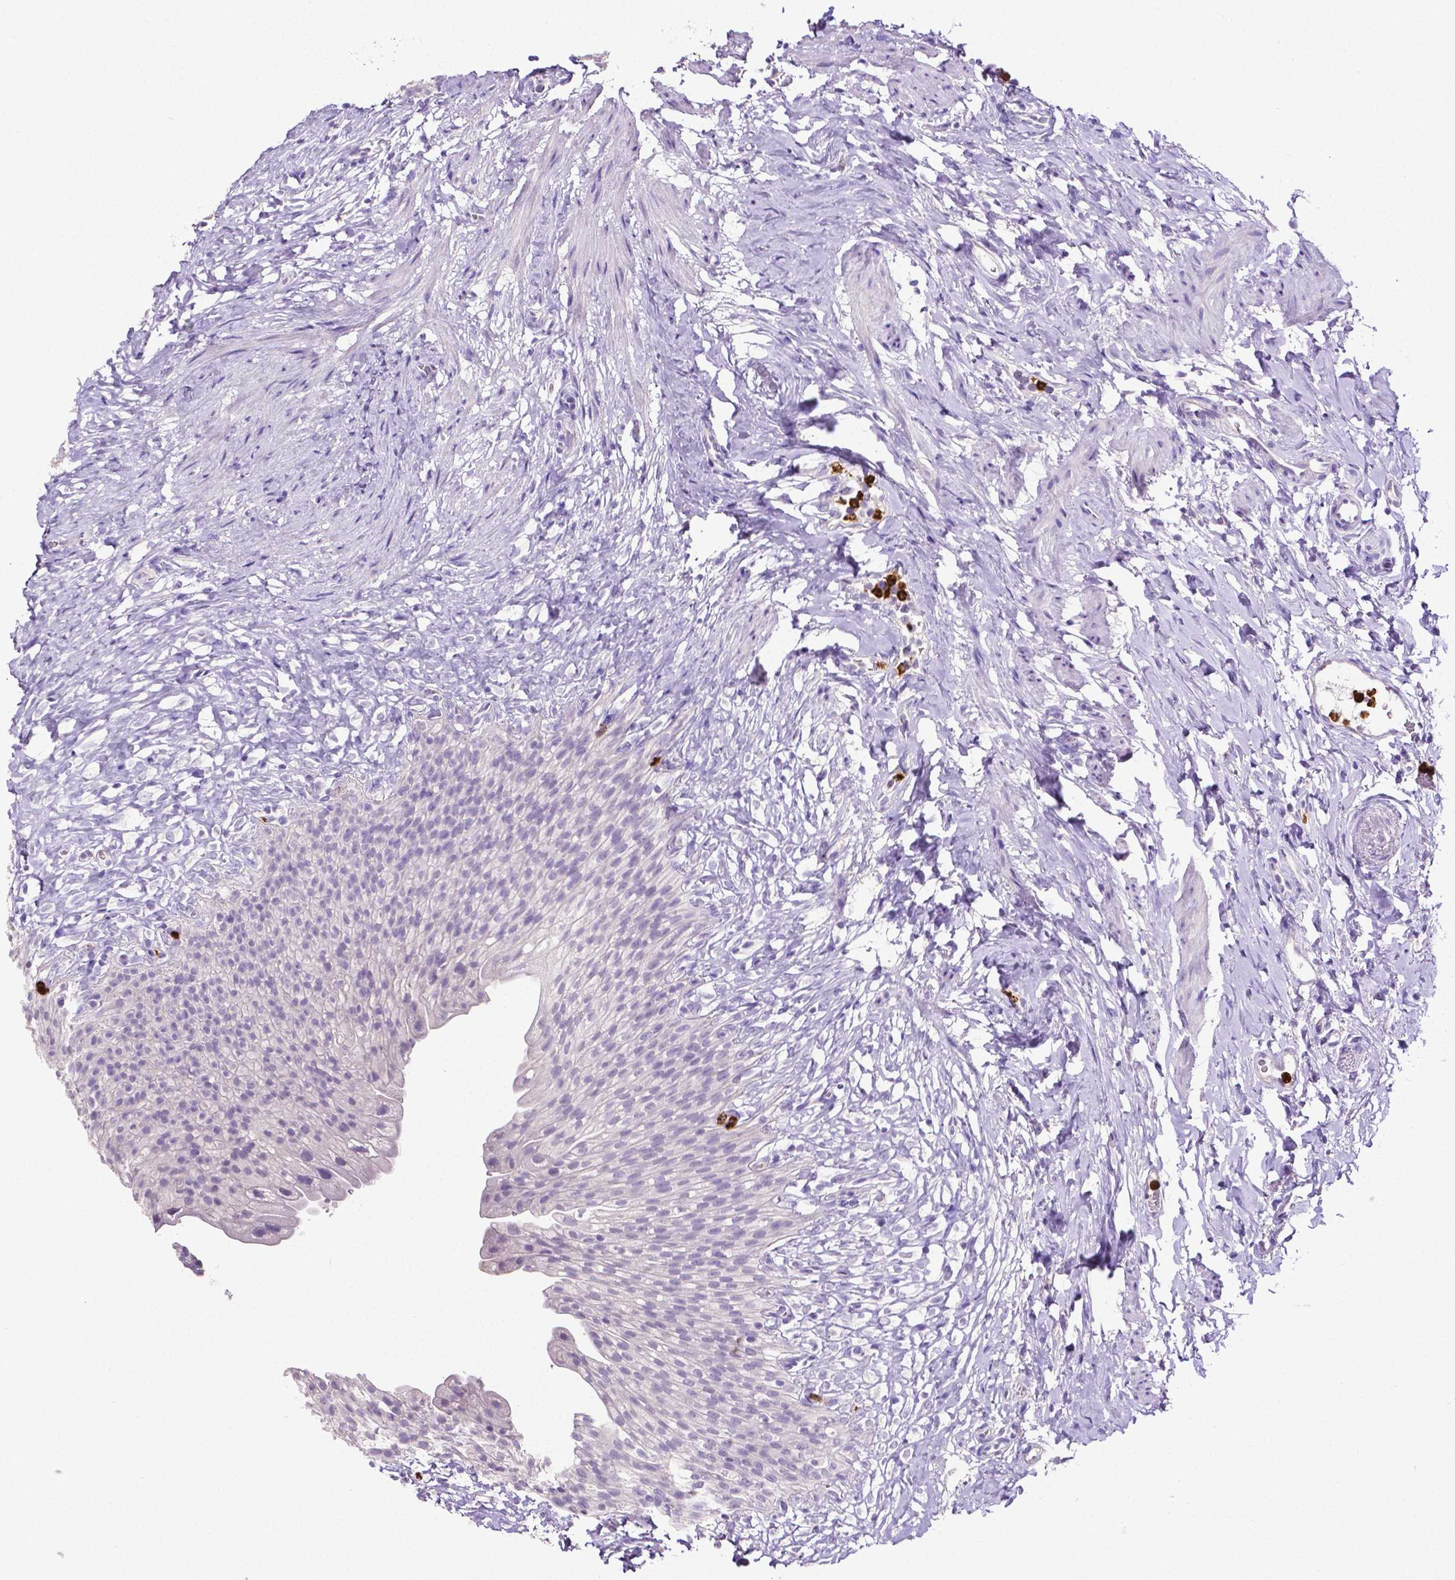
{"staining": {"intensity": "negative", "quantity": "none", "location": "none"}, "tissue": "urinary bladder", "cell_type": "Urothelial cells", "image_type": "normal", "snomed": [{"axis": "morphology", "description": "Normal tissue, NOS"}, {"axis": "topography", "description": "Urinary bladder"}, {"axis": "topography", "description": "Prostate"}], "caption": "Immunohistochemical staining of benign urinary bladder demonstrates no significant staining in urothelial cells.", "gene": "MMP9", "patient": {"sex": "male", "age": 76}}